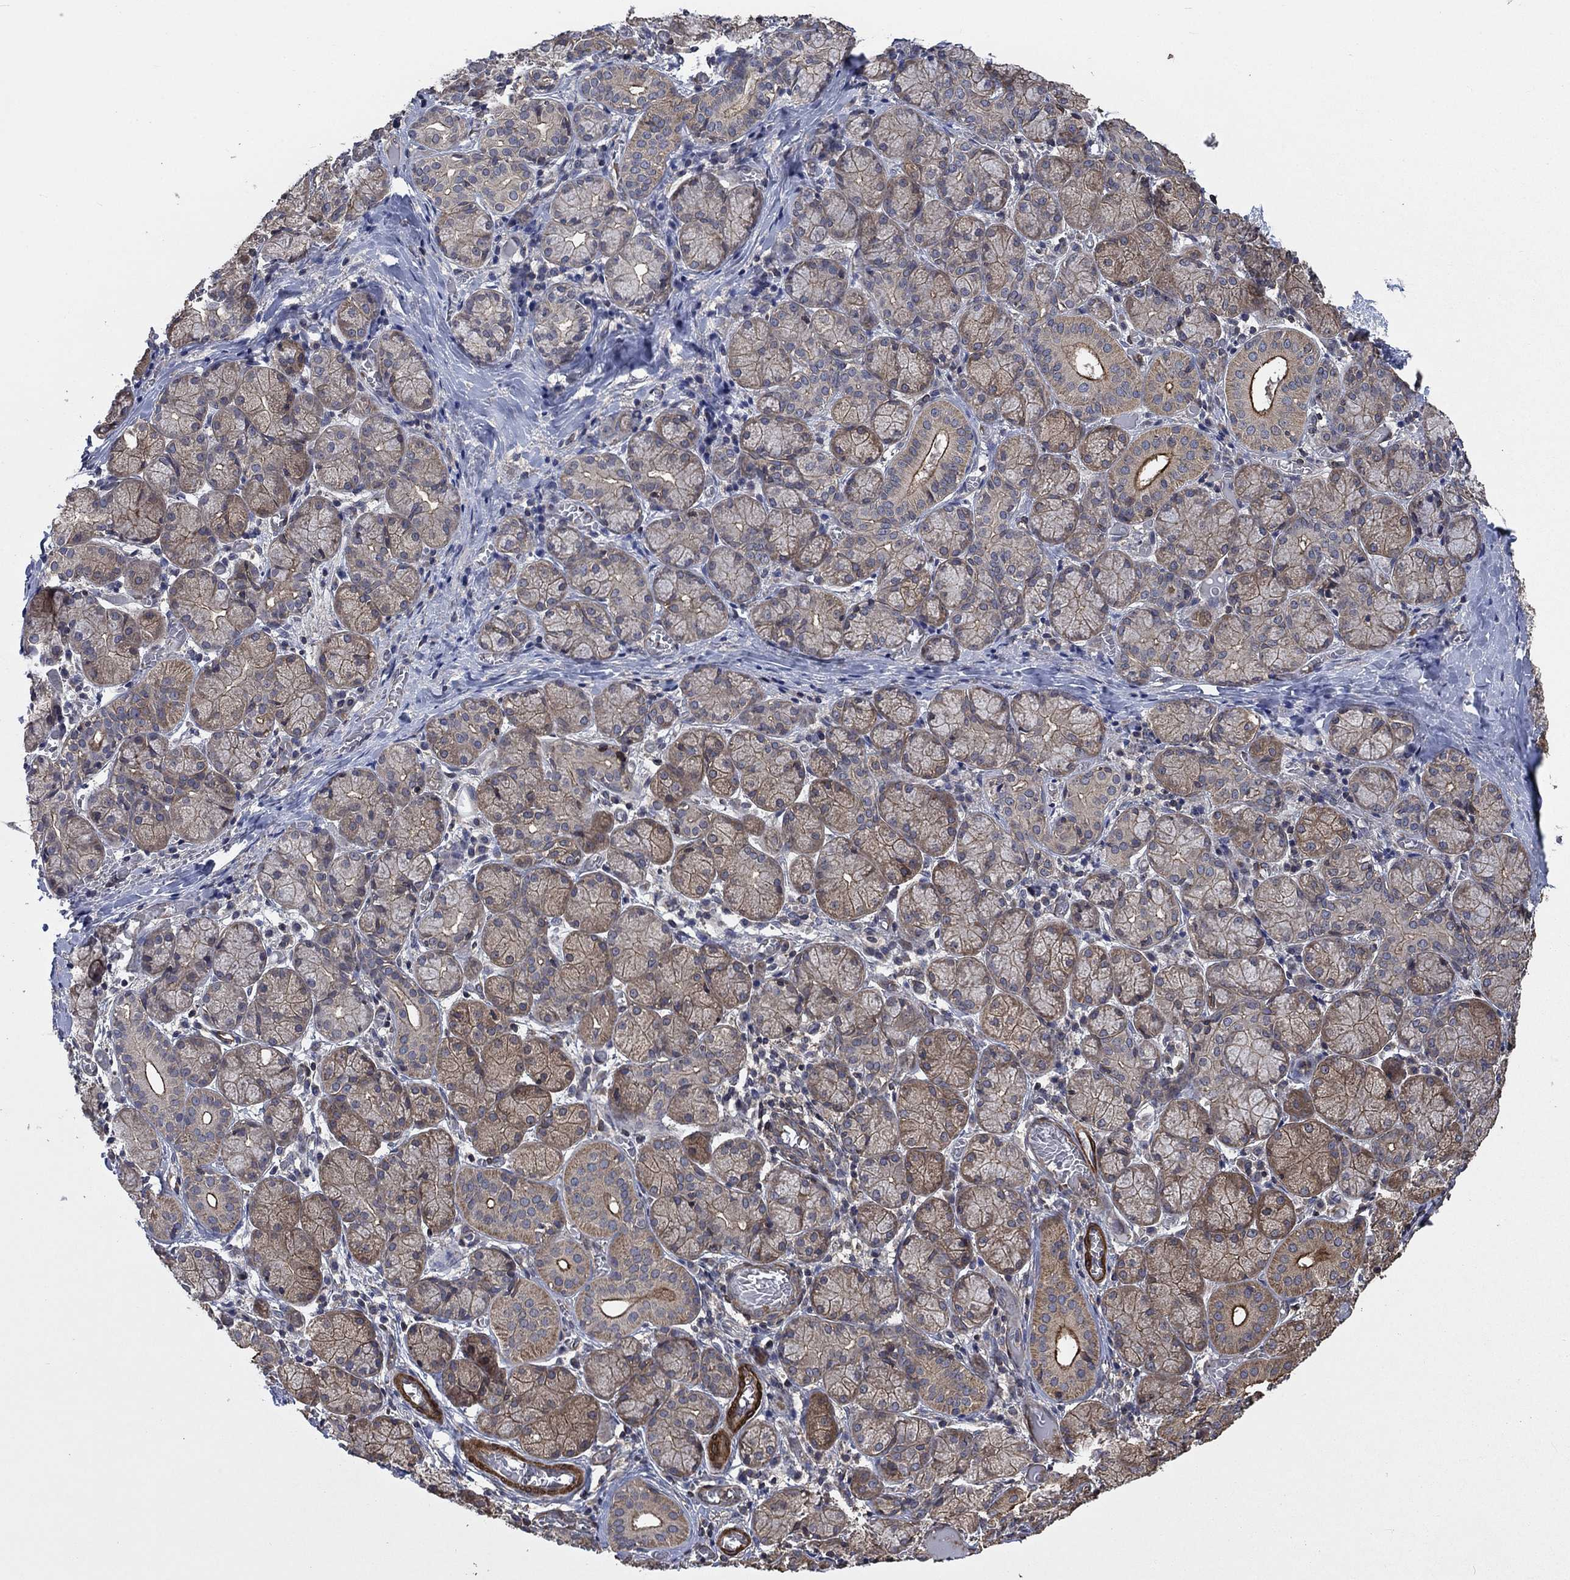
{"staining": {"intensity": "moderate", "quantity": "<25%", "location": "cytoplasmic/membranous"}, "tissue": "salivary gland", "cell_type": "Glandular cells", "image_type": "normal", "snomed": [{"axis": "morphology", "description": "Normal tissue, NOS"}, {"axis": "topography", "description": "Salivary gland"}, {"axis": "topography", "description": "Peripheral nerve tissue"}], "caption": "Immunohistochemistry of benign human salivary gland reveals low levels of moderate cytoplasmic/membranous staining in about <25% of glandular cells.", "gene": "PDE3A", "patient": {"sex": "female", "age": 24}}